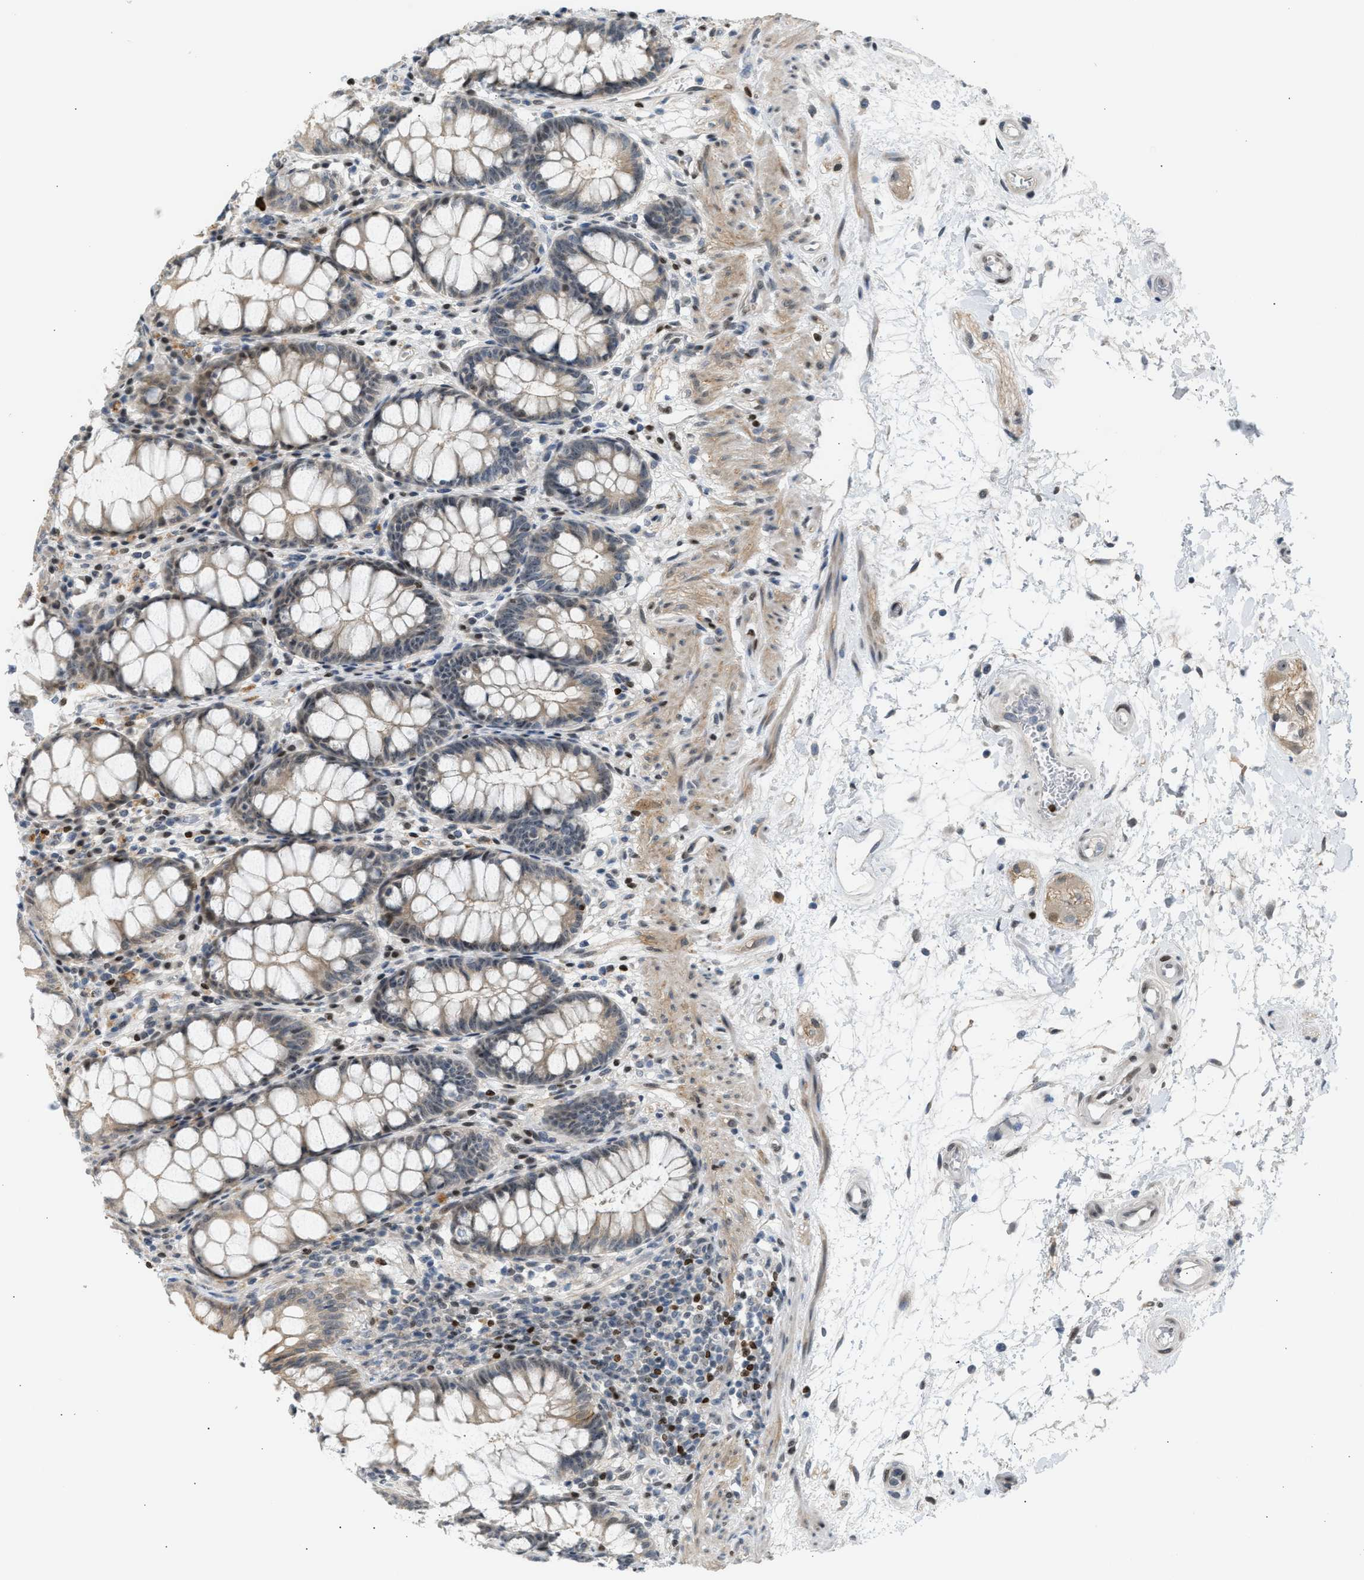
{"staining": {"intensity": "moderate", "quantity": "25%-75%", "location": "cytoplasmic/membranous,nuclear"}, "tissue": "rectum", "cell_type": "Glandular cells", "image_type": "normal", "snomed": [{"axis": "morphology", "description": "Normal tissue, NOS"}, {"axis": "topography", "description": "Rectum"}], "caption": "Moderate cytoplasmic/membranous,nuclear positivity is present in about 25%-75% of glandular cells in normal rectum. (Stains: DAB (3,3'-diaminobenzidine) in brown, nuclei in blue, Microscopy: brightfield microscopy at high magnification).", "gene": "NPS", "patient": {"sex": "male", "age": 64}}